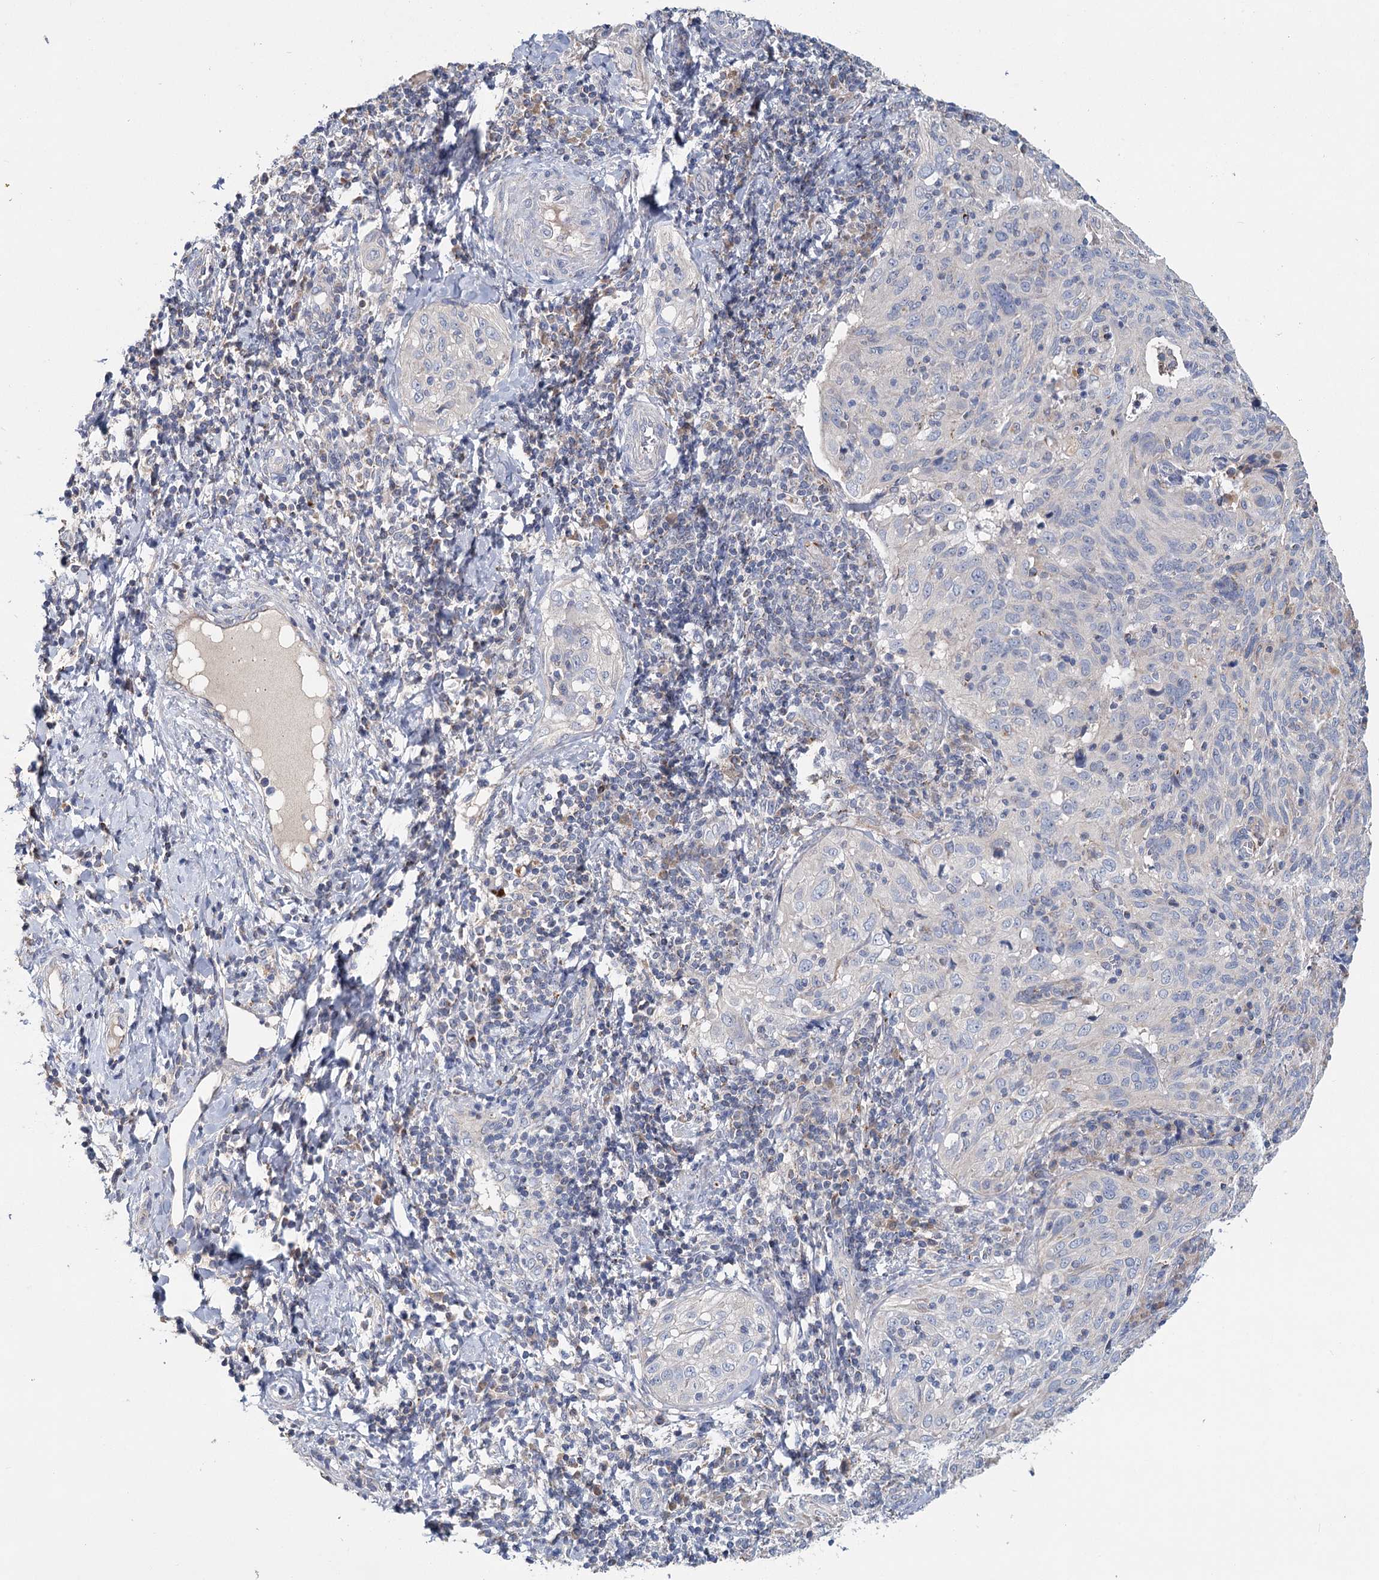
{"staining": {"intensity": "negative", "quantity": "none", "location": "none"}, "tissue": "cervical cancer", "cell_type": "Tumor cells", "image_type": "cancer", "snomed": [{"axis": "morphology", "description": "Squamous cell carcinoma, NOS"}, {"axis": "topography", "description": "Cervix"}], "caption": "High magnification brightfield microscopy of cervical cancer stained with DAB (3,3'-diaminobenzidine) (brown) and counterstained with hematoxylin (blue): tumor cells show no significant staining.", "gene": "ANKRD16", "patient": {"sex": "female", "age": 31}}